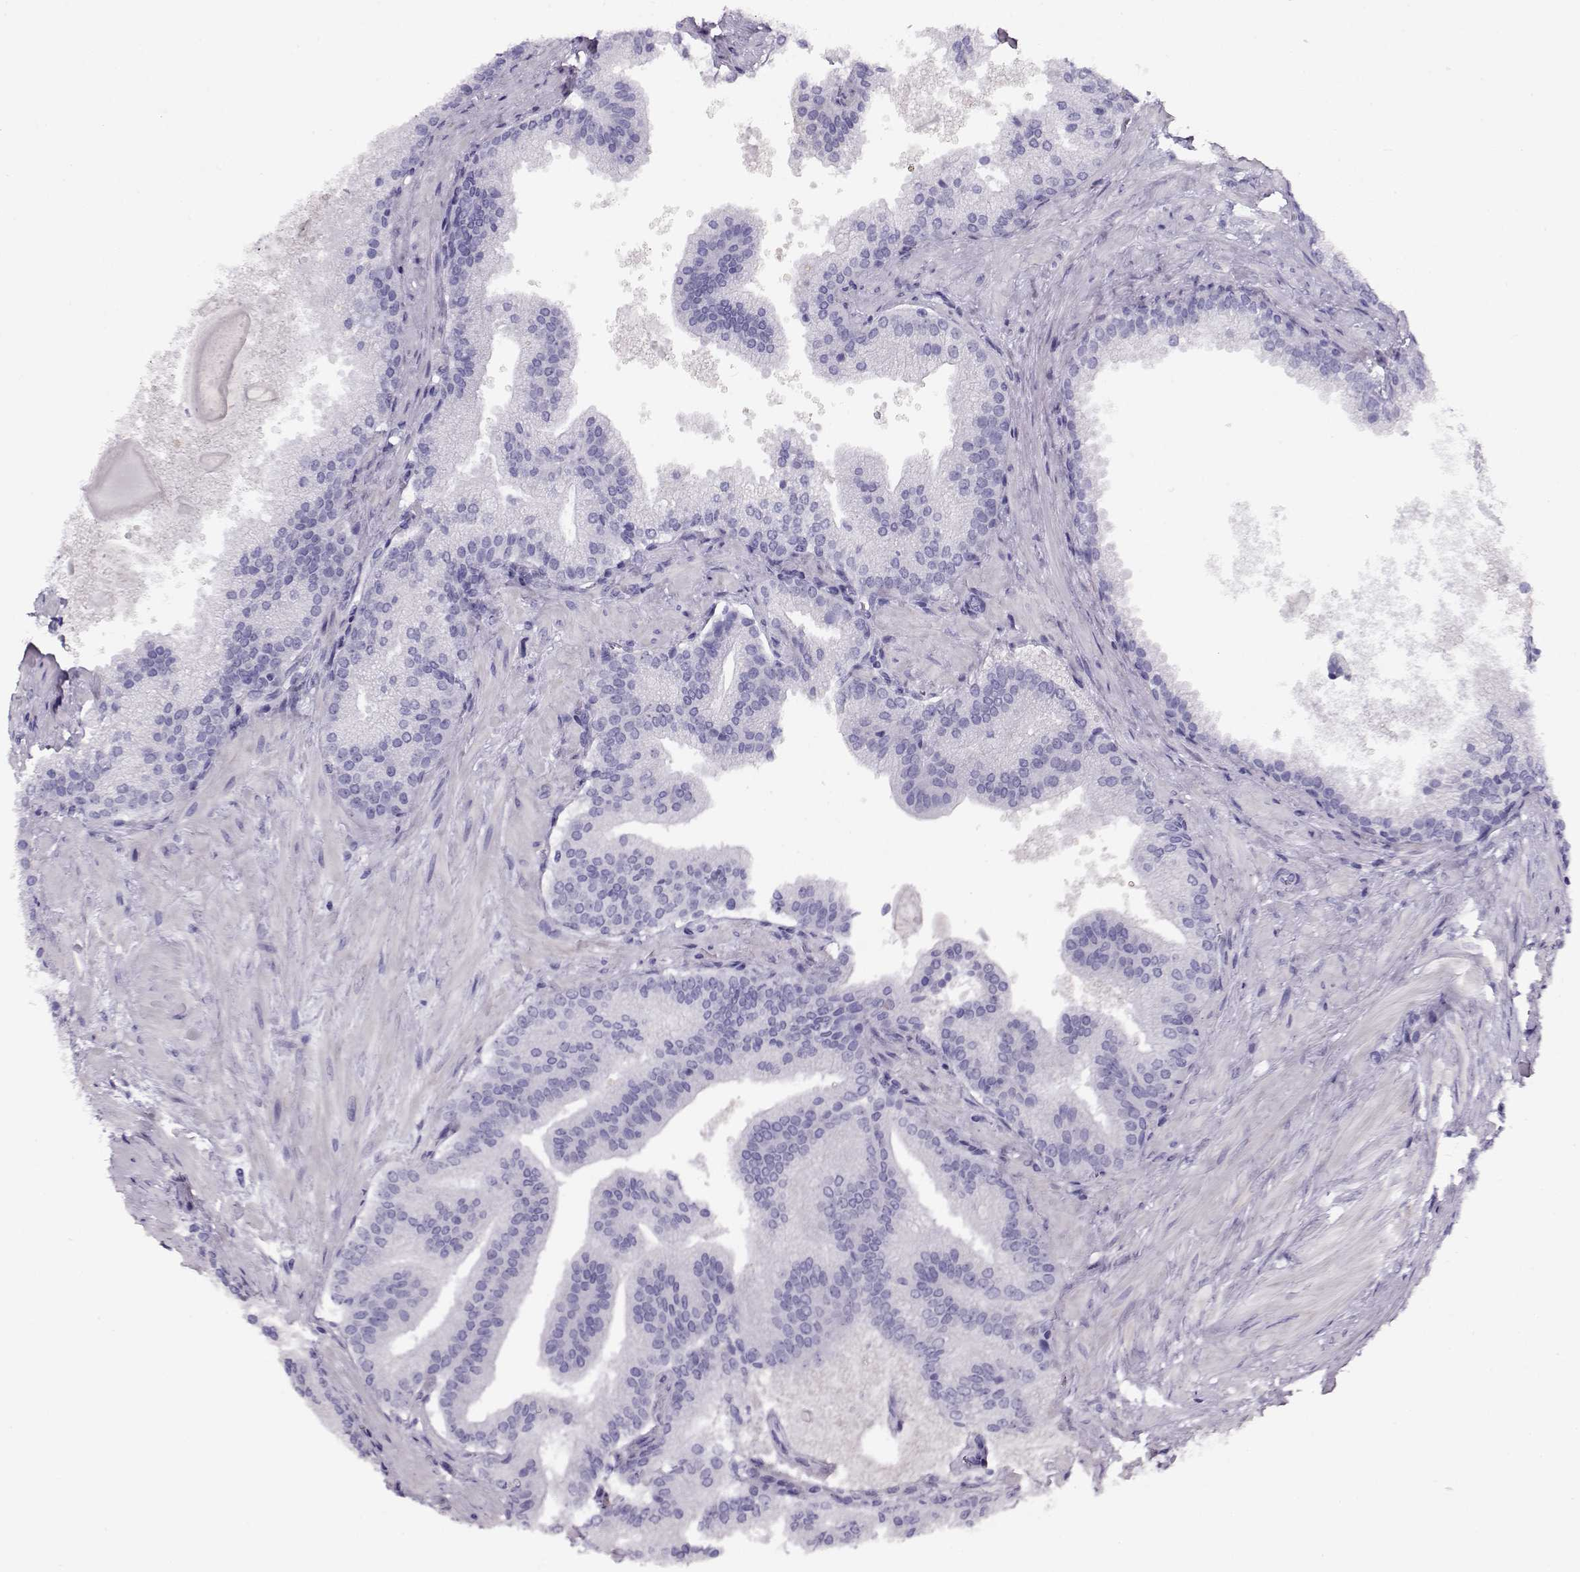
{"staining": {"intensity": "negative", "quantity": "none", "location": "none"}, "tissue": "prostate cancer", "cell_type": "Tumor cells", "image_type": "cancer", "snomed": [{"axis": "morphology", "description": "Adenocarcinoma, Low grade"}, {"axis": "topography", "description": "Prostate"}], "caption": "This is an immunohistochemistry image of prostate low-grade adenocarcinoma. There is no staining in tumor cells.", "gene": "ACTN2", "patient": {"sex": "male", "age": 56}}